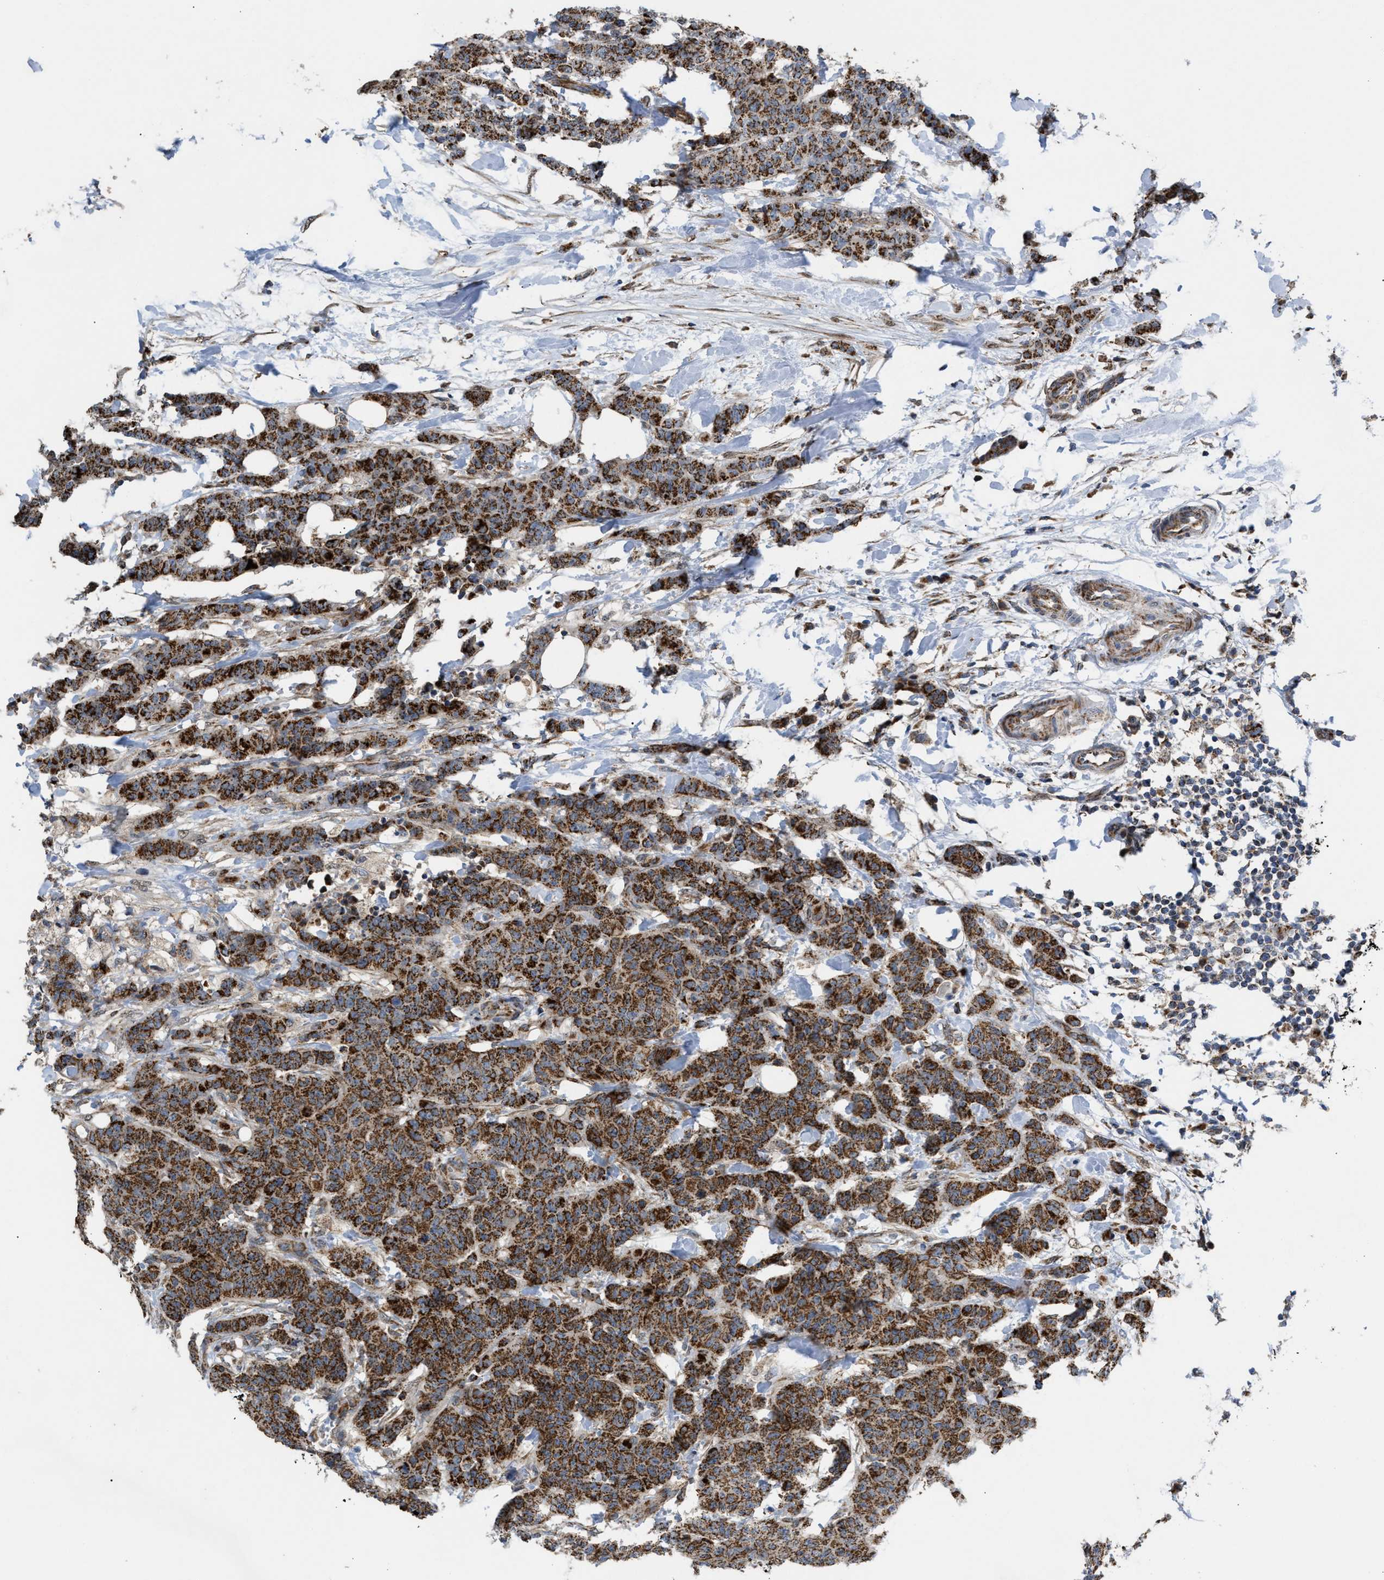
{"staining": {"intensity": "strong", "quantity": ">75%", "location": "cytoplasmic/membranous"}, "tissue": "breast cancer", "cell_type": "Tumor cells", "image_type": "cancer", "snomed": [{"axis": "morphology", "description": "Normal tissue, NOS"}, {"axis": "morphology", "description": "Duct carcinoma"}, {"axis": "topography", "description": "Breast"}], "caption": "This is a photomicrograph of immunohistochemistry staining of breast cancer (invasive ductal carcinoma), which shows strong expression in the cytoplasmic/membranous of tumor cells.", "gene": "TACO1", "patient": {"sex": "female", "age": 40}}